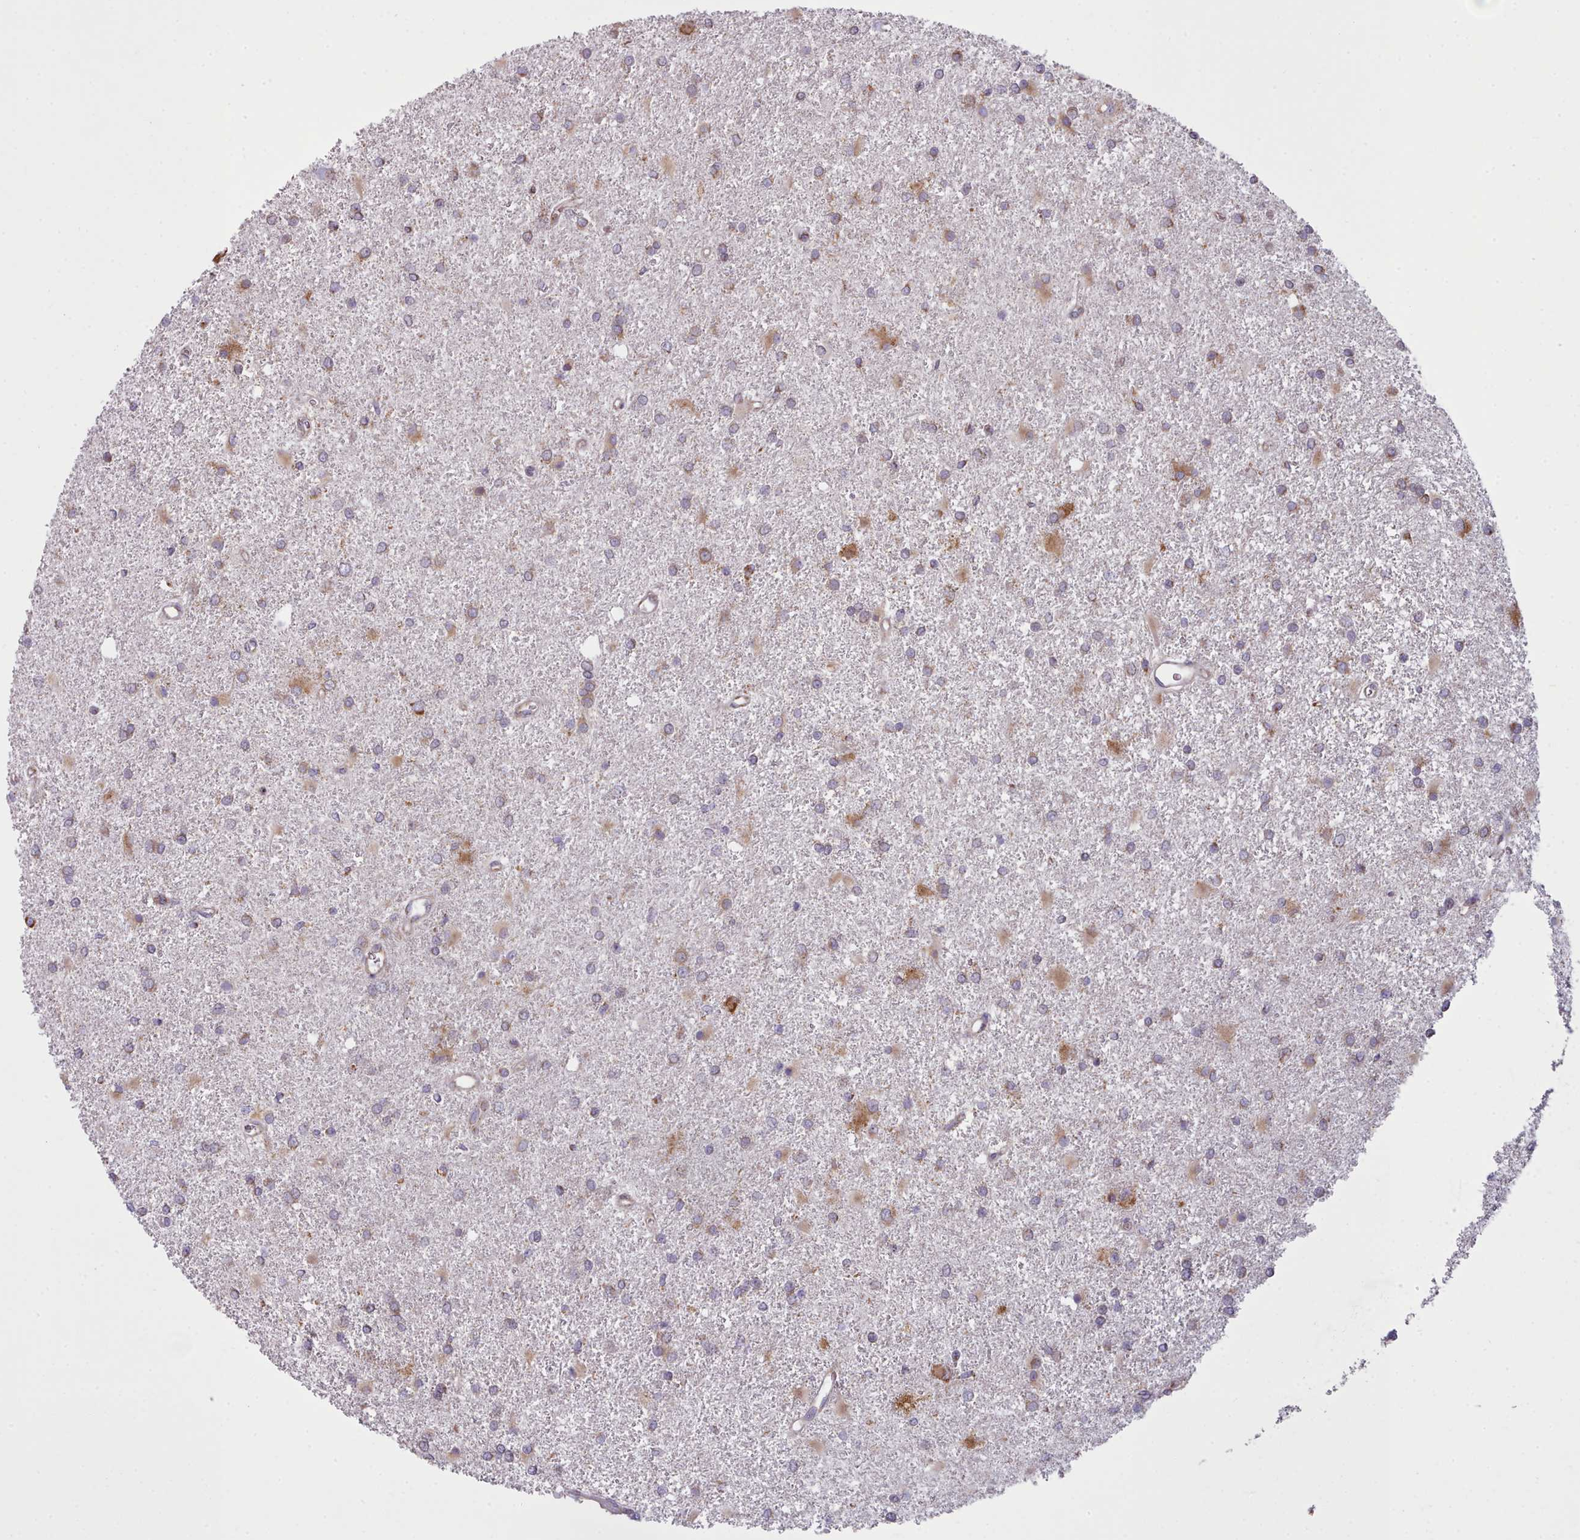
{"staining": {"intensity": "moderate", "quantity": "<25%", "location": "cytoplasmic/membranous"}, "tissue": "glioma", "cell_type": "Tumor cells", "image_type": "cancer", "snomed": [{"axis": "morphology", "description": "Glioma, malignant, High grade"}, {"axis": "topography", "description": "Brain"}], "caption": "Moderate cytoplasmic/membranous staining for a protein is seen in about <25% of tumor cells of malignant glioma (high-grade) using IHC.", "gene": "SRP54", "patient": {"sex": "female", "age": 50}}